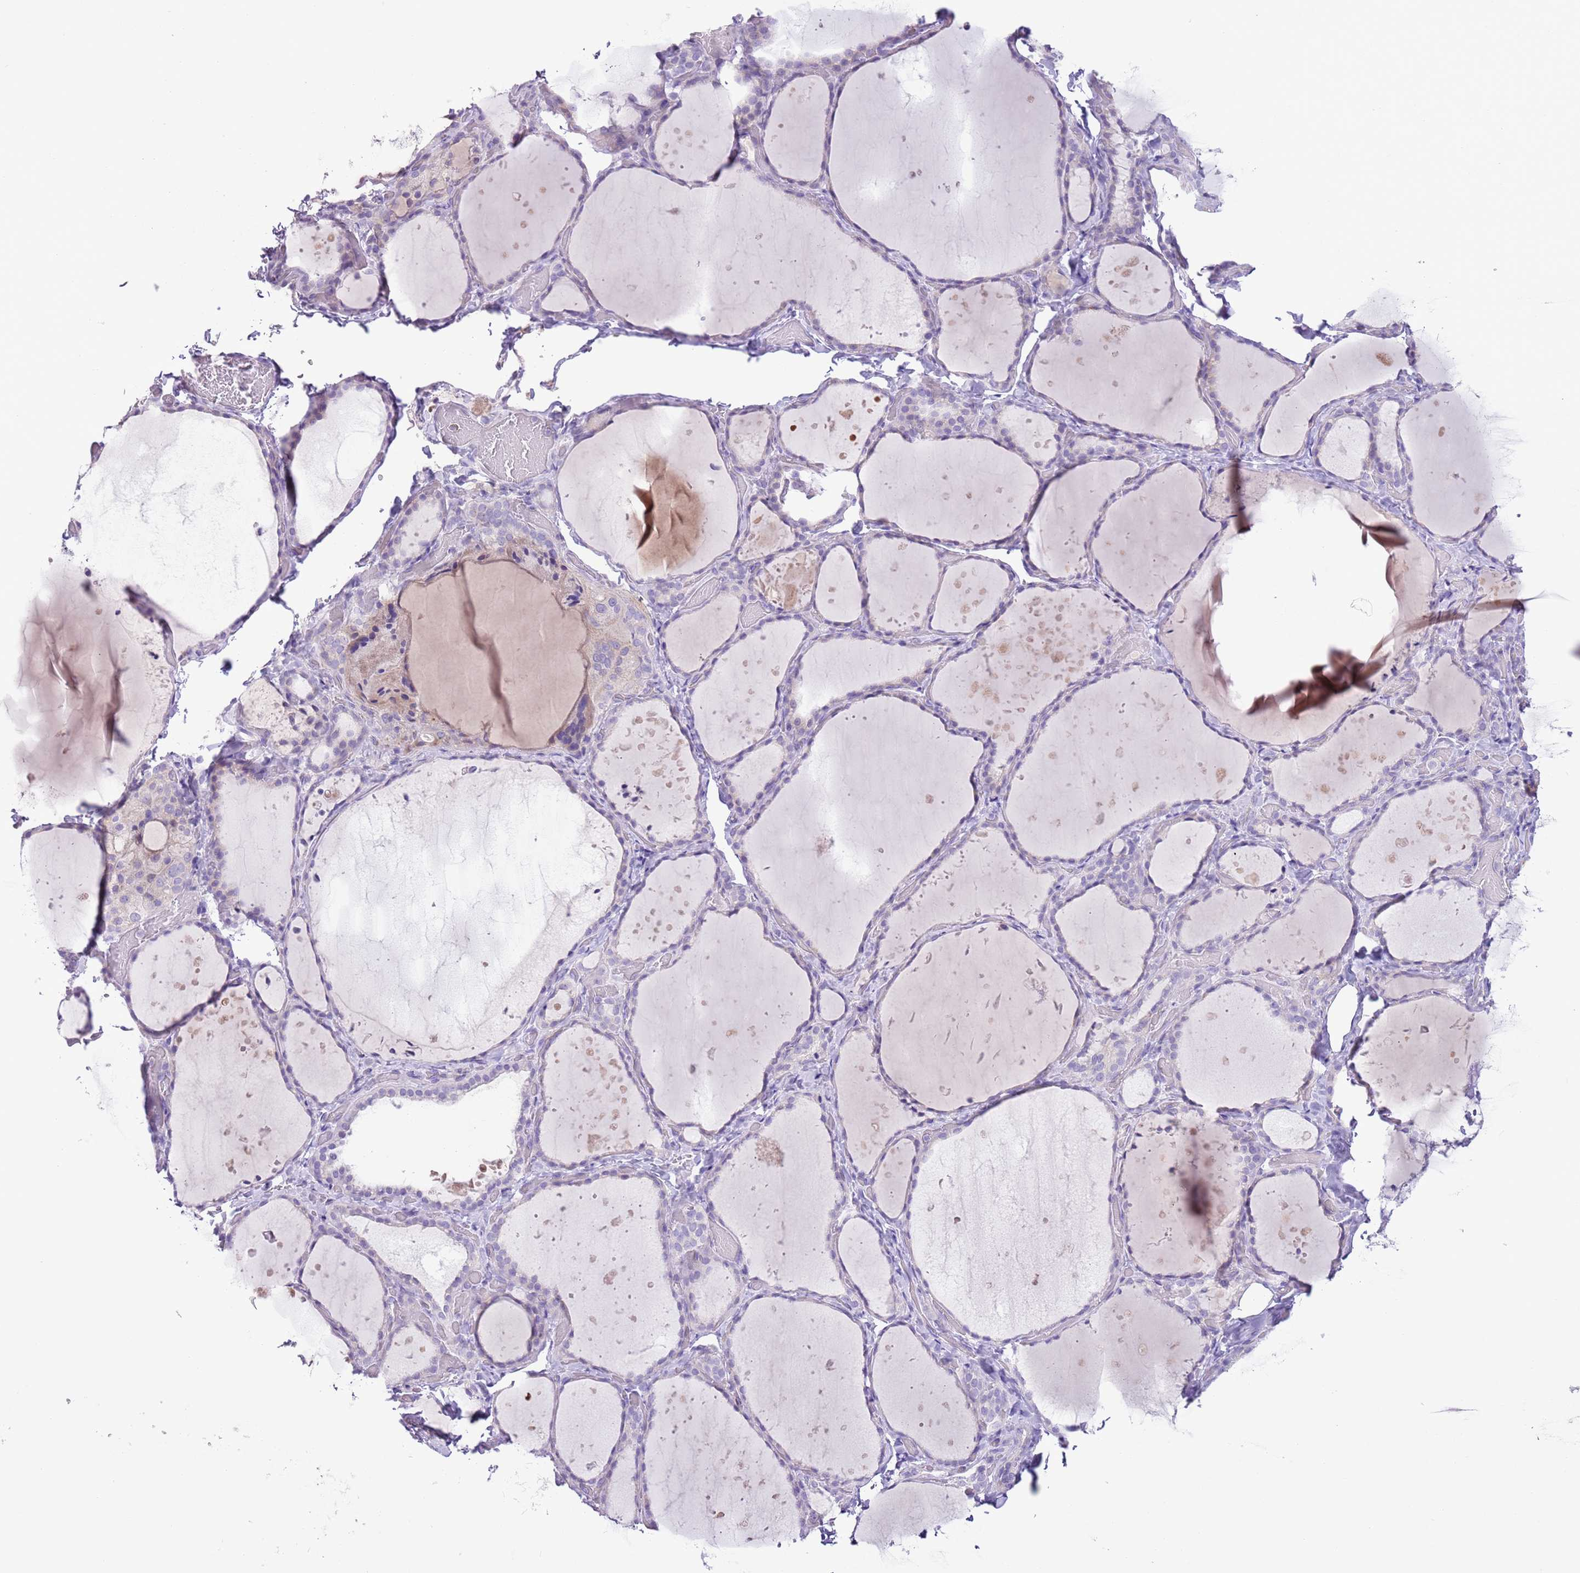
{"staining": {"intensity": "negative", "quantity": "none", "location": "none"}, "tissue": "thyroid gland", "cell_type": "Glandular cells", "image_type": "normal", "snomed": [{"axis": "morphology", "description": "Normal tissue, NOS"}, {"axis": "topography", "description": "Thyroid gland"}], "caption": "A micrograph of human thyroid gland is negative for staining in glandular cells. (DAB (3,3'-diaminobenzidine) IHC with hematoxylin counter stain).", "gene": "ZNF697", "patient": {"sex": "female", "age": 44}}